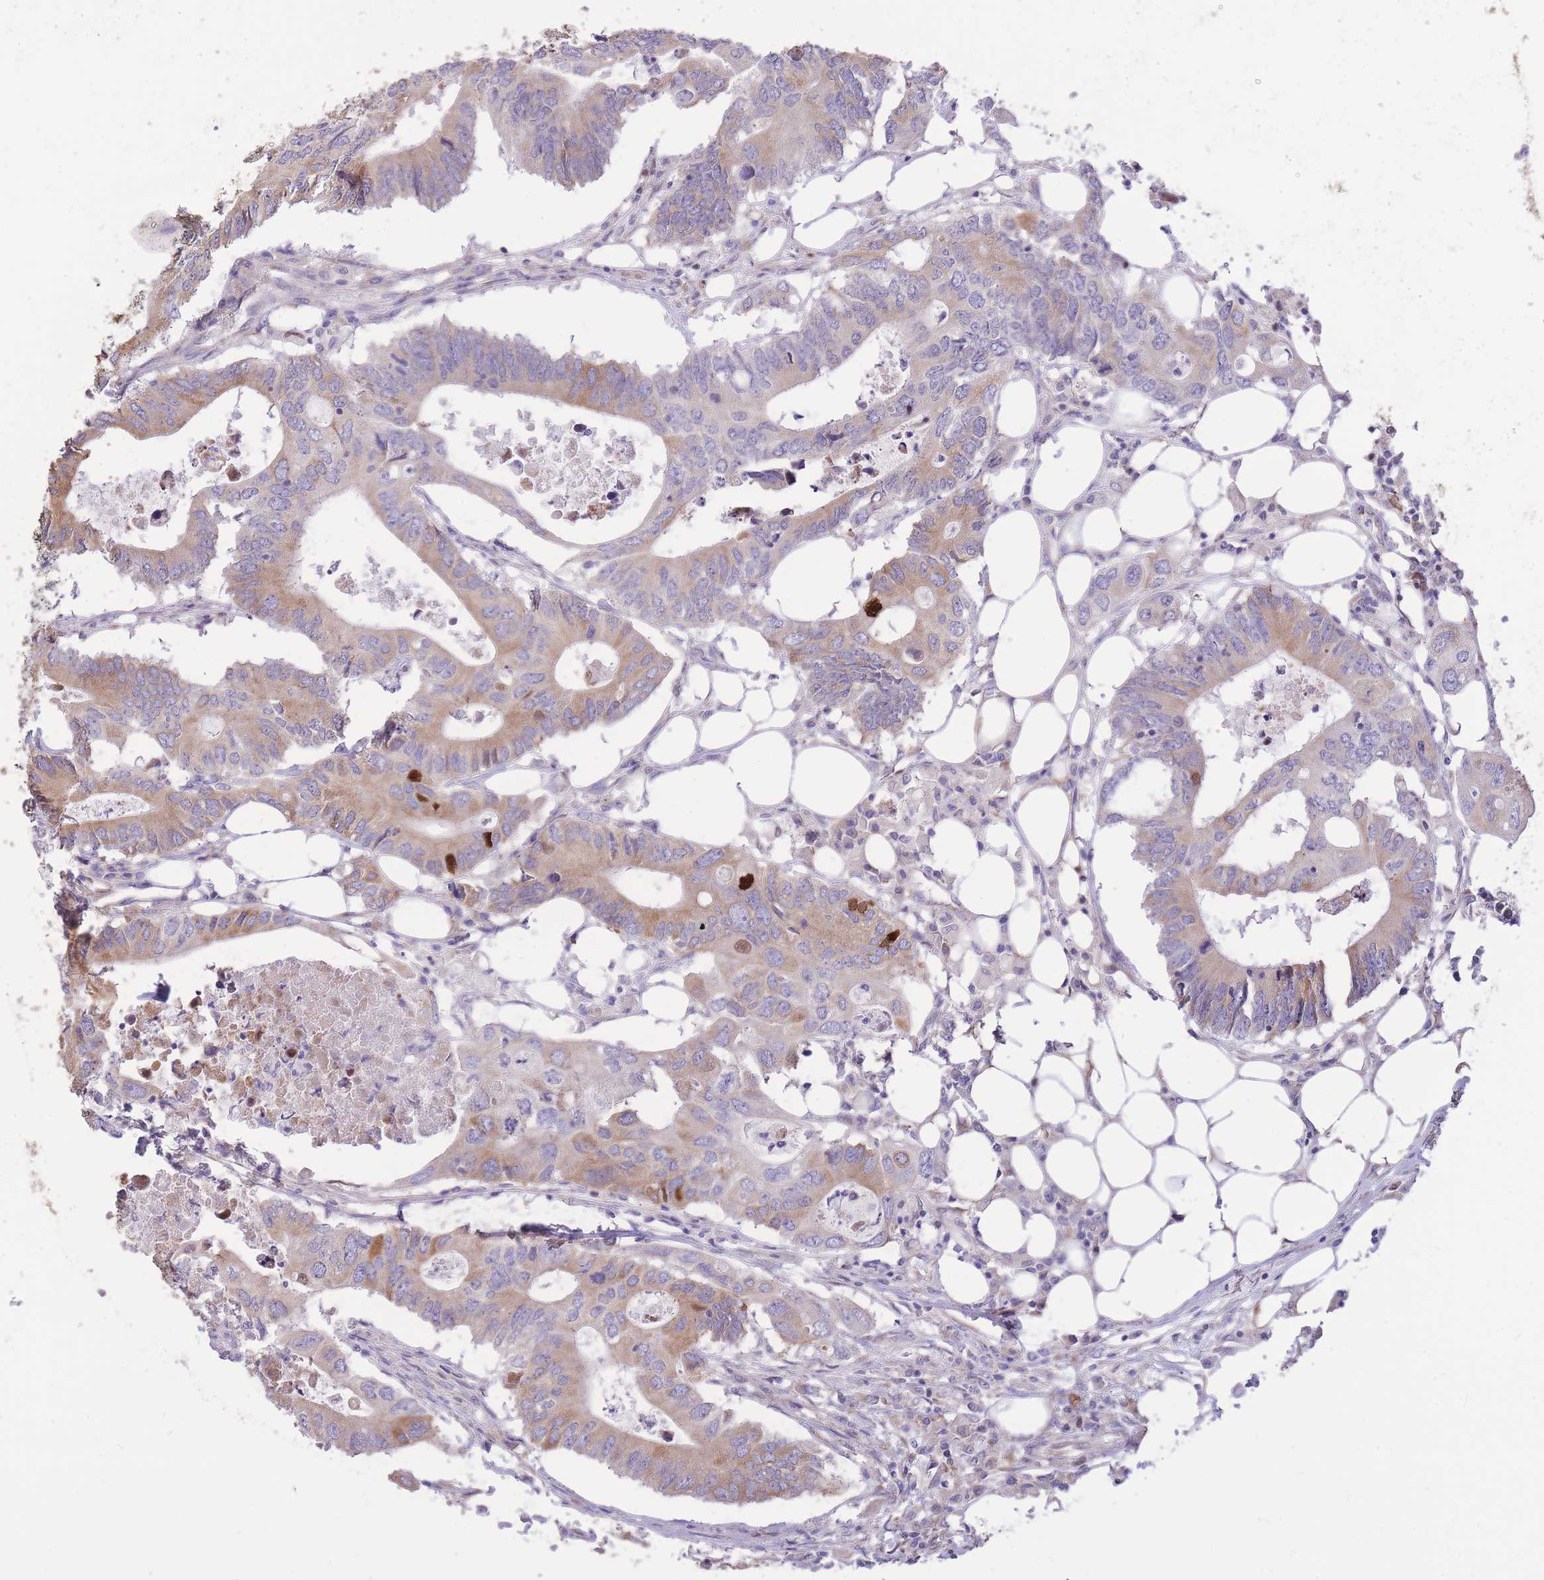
{"staining": {"intensity": "weak", "quantity": "25%-75%", "location": "cytoplasmic/membranous"}, "tissue": "colorectal cancer", "cell_type": "Tumor cells", "image_type": "cancer", "snomed": [{"axis": "morphology", "description": "Adenocarcinoma, NOS"}, {"axis": "topography", "description": "Colon"}], "caption": "High-magnification brightfield microscopy of colorectal adenocarcinoma stained with DAB (3,3'-diaminobenzidine) (brown) and counterstained with hematoxylin (blue). tumor cells exhibit weak cytoplasmic/membranous expression is appreciated in about25%-75% of cells.", "gene": "TOPAZ1", "patient": {"sex": "male", "age": 71}}